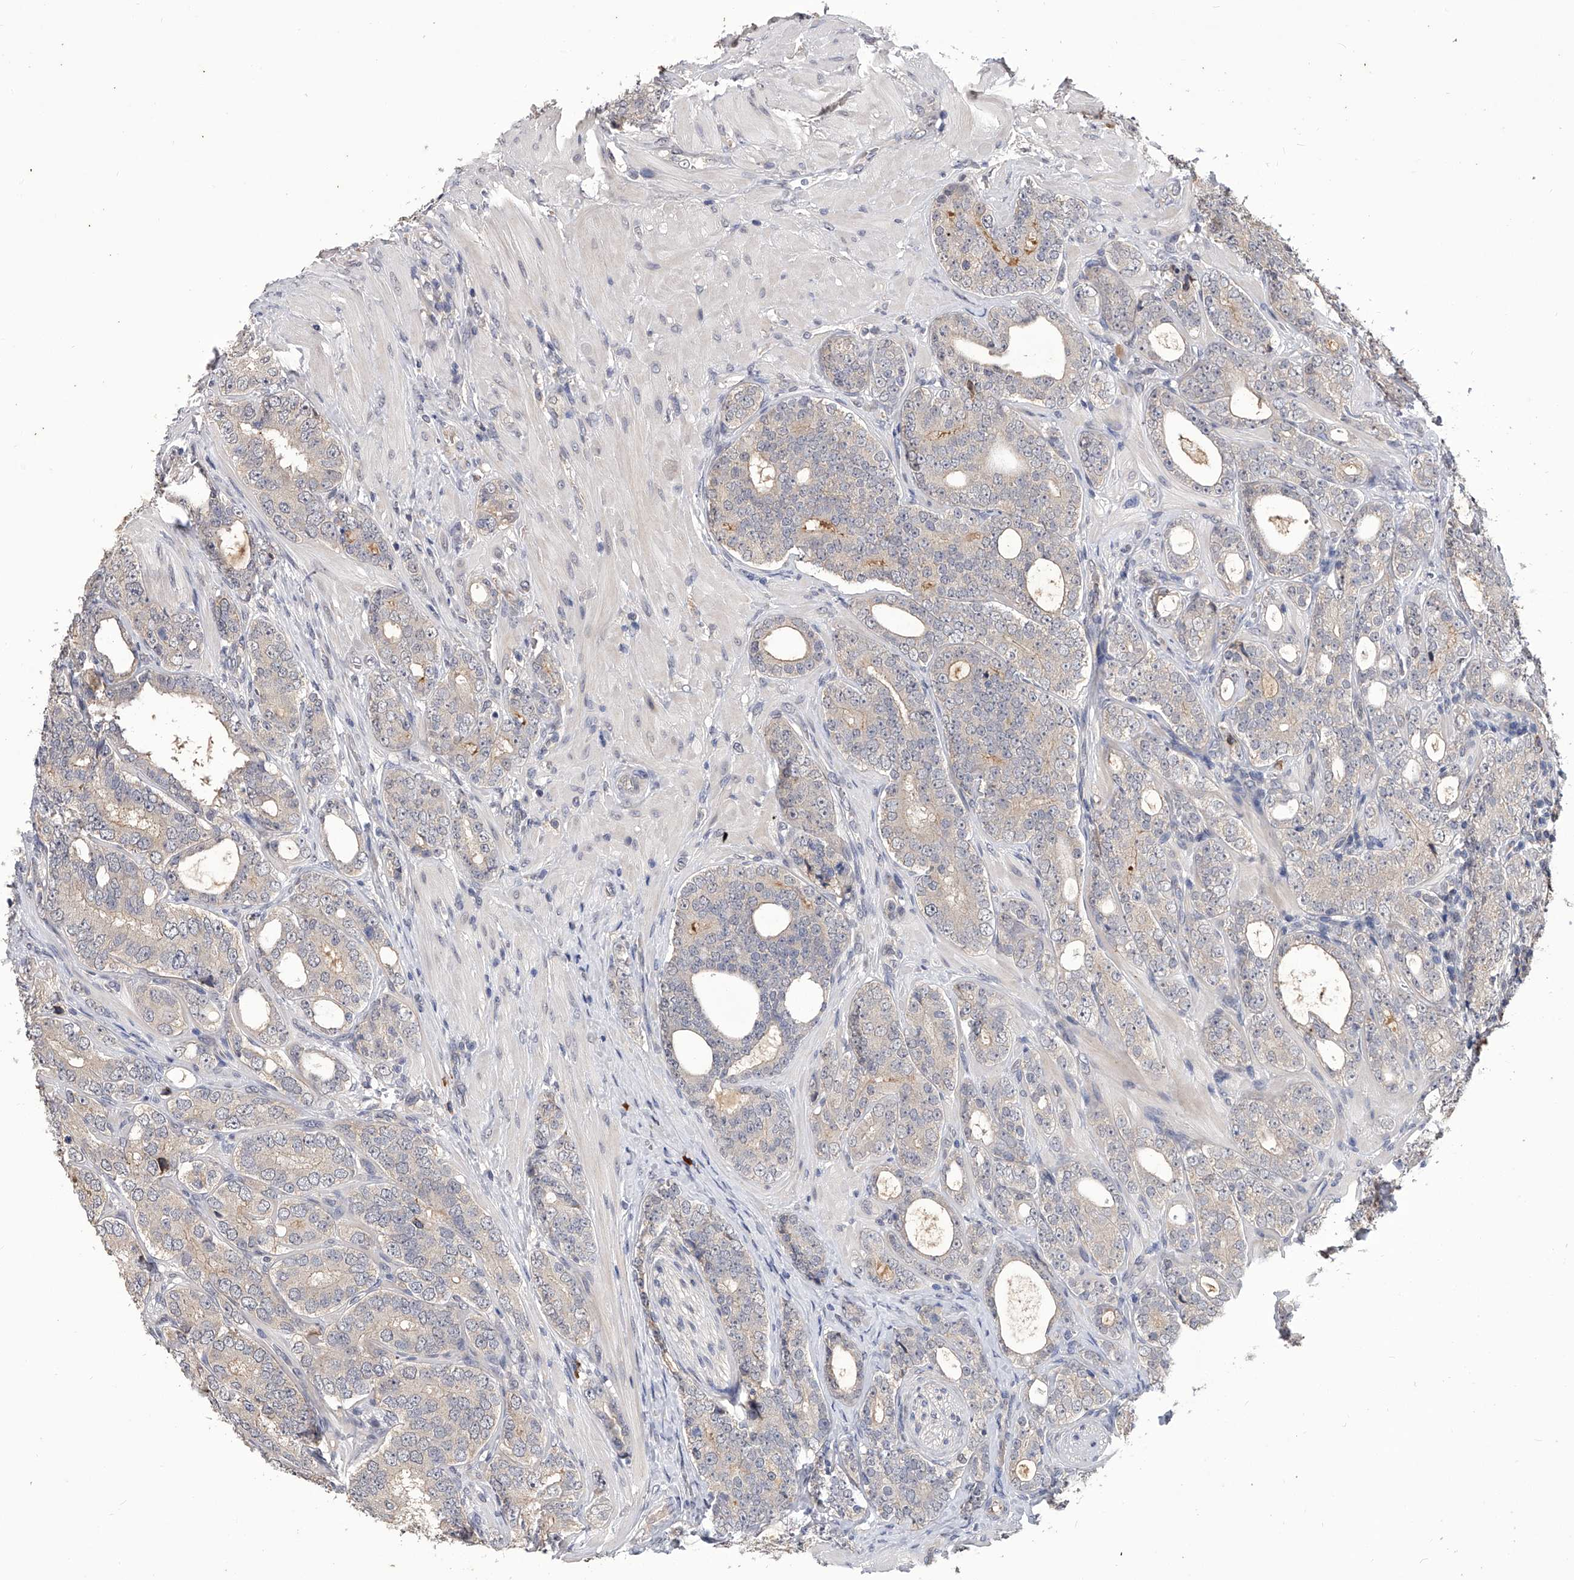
{"staining": {"intensity": "negative", "quantity": "none", "location": "none"}, "tissue": "prostate cancer", "cell_type": "Tumor cells", "image_type": "cancer", "snomed": [{"axis": "morphology", "description": "Adenocarcinoma, High grade"}, {"axis": "topography", "description": "Prostate"}], "caption": "Prostate cancer (high-grade adenocarcinoma) was stained to show a protein in brown. There is no significant positivity in tumor cells.", "gene": "CFAP410", "patient": {"sex": "male", "age": 56}}